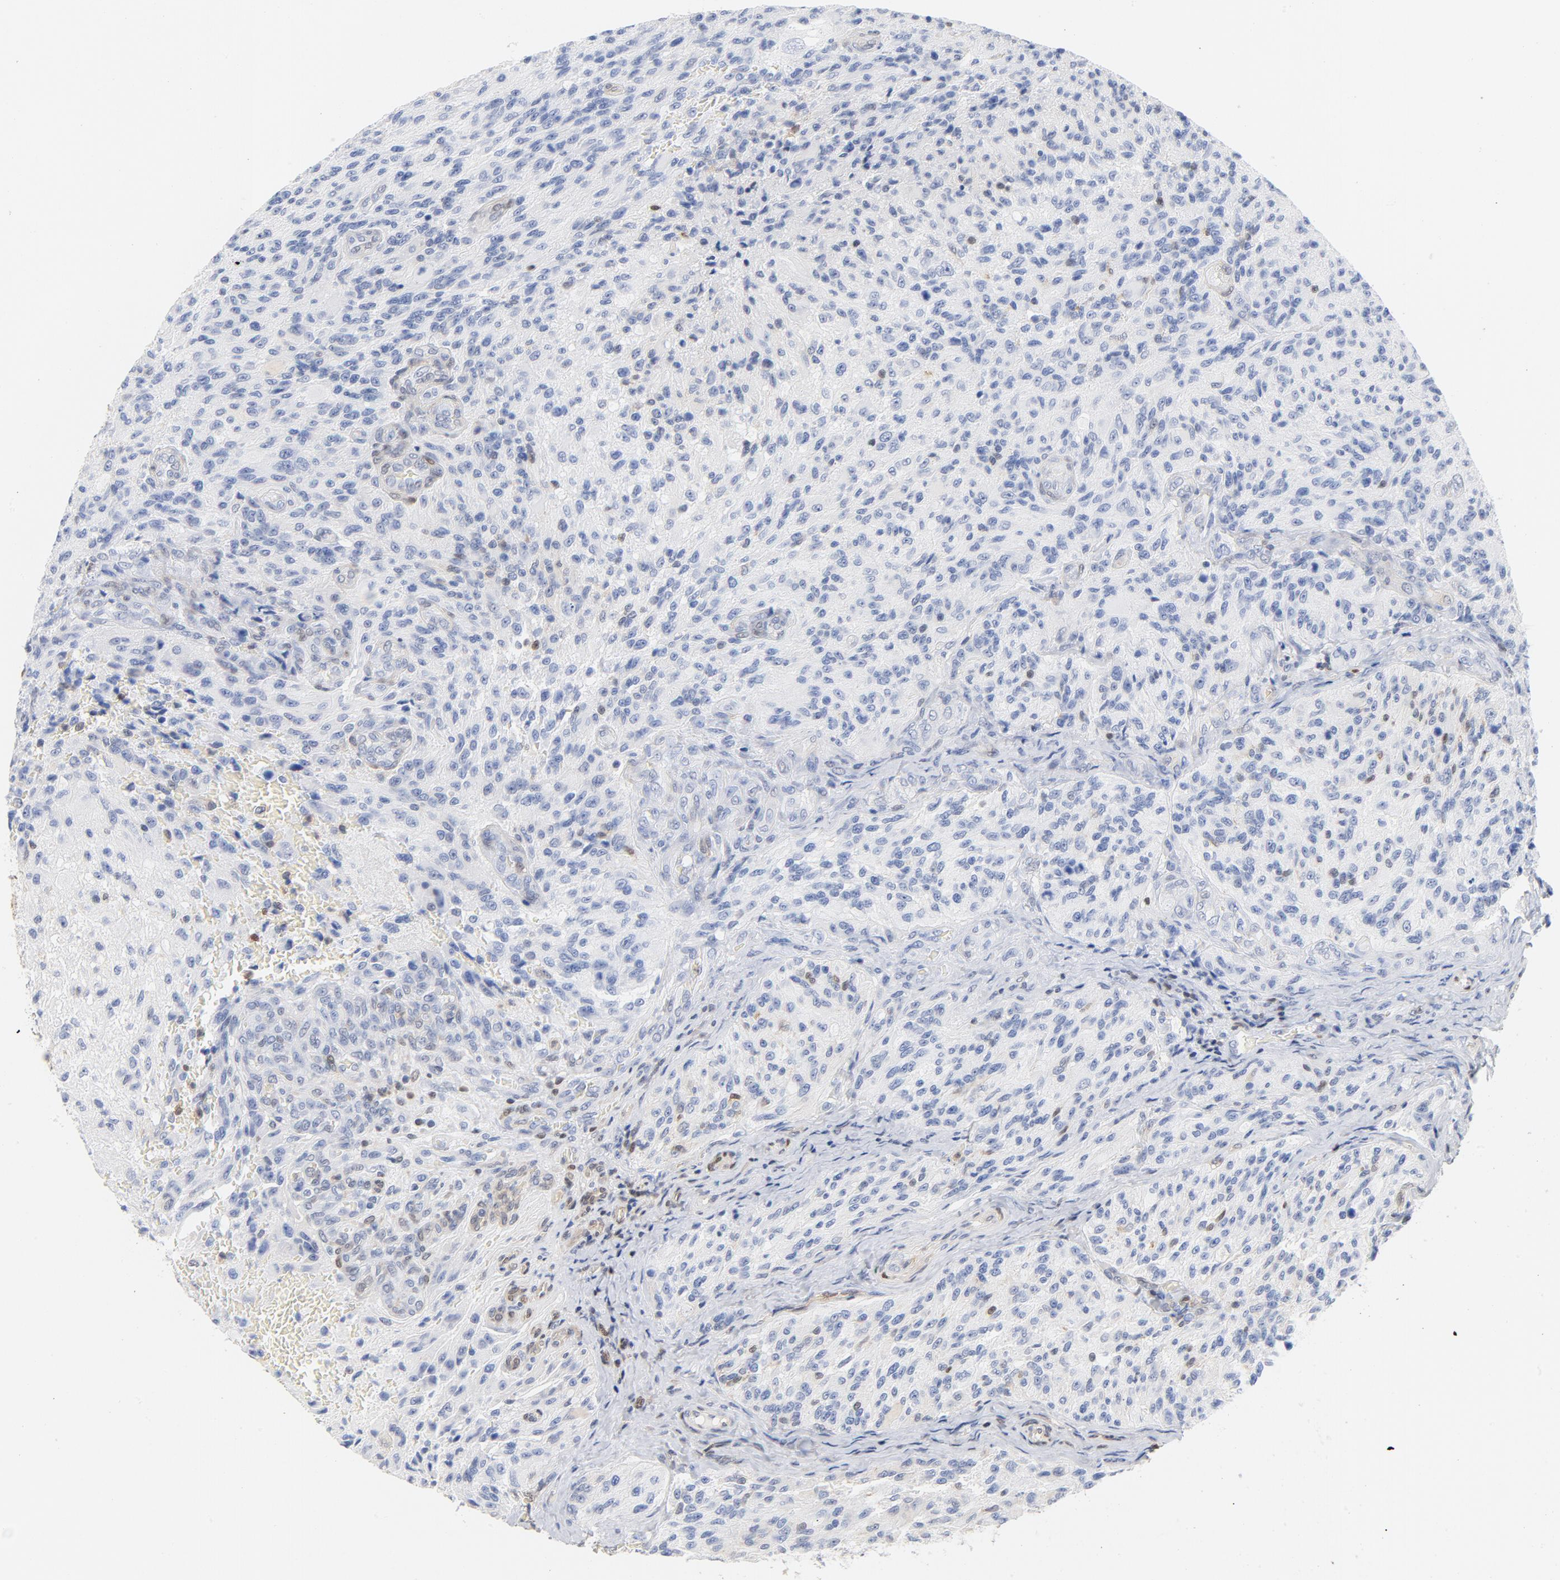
{"staining": {"intensity": "weak", "quantity": "<25%", "location": "cytoplasmic/membranous,nuclear"}, "tissue": "glioma", "cell_type": "Tumor cells", "image_type": "cancer", "snomed": [{"axis": "morphology", "description": "Normal tissue, NOS"}, {"axis": "morphology", "description": "Glioma, malignant, High grade"}, {"axis": "topography", "description": "Cerebral cortex"}], "caption": "Immunohistochemistry of human glioma exhibits no expression in tumor cells.", "gene": "CDKN1B", "patient": {"sex": "male", "age": 56}}